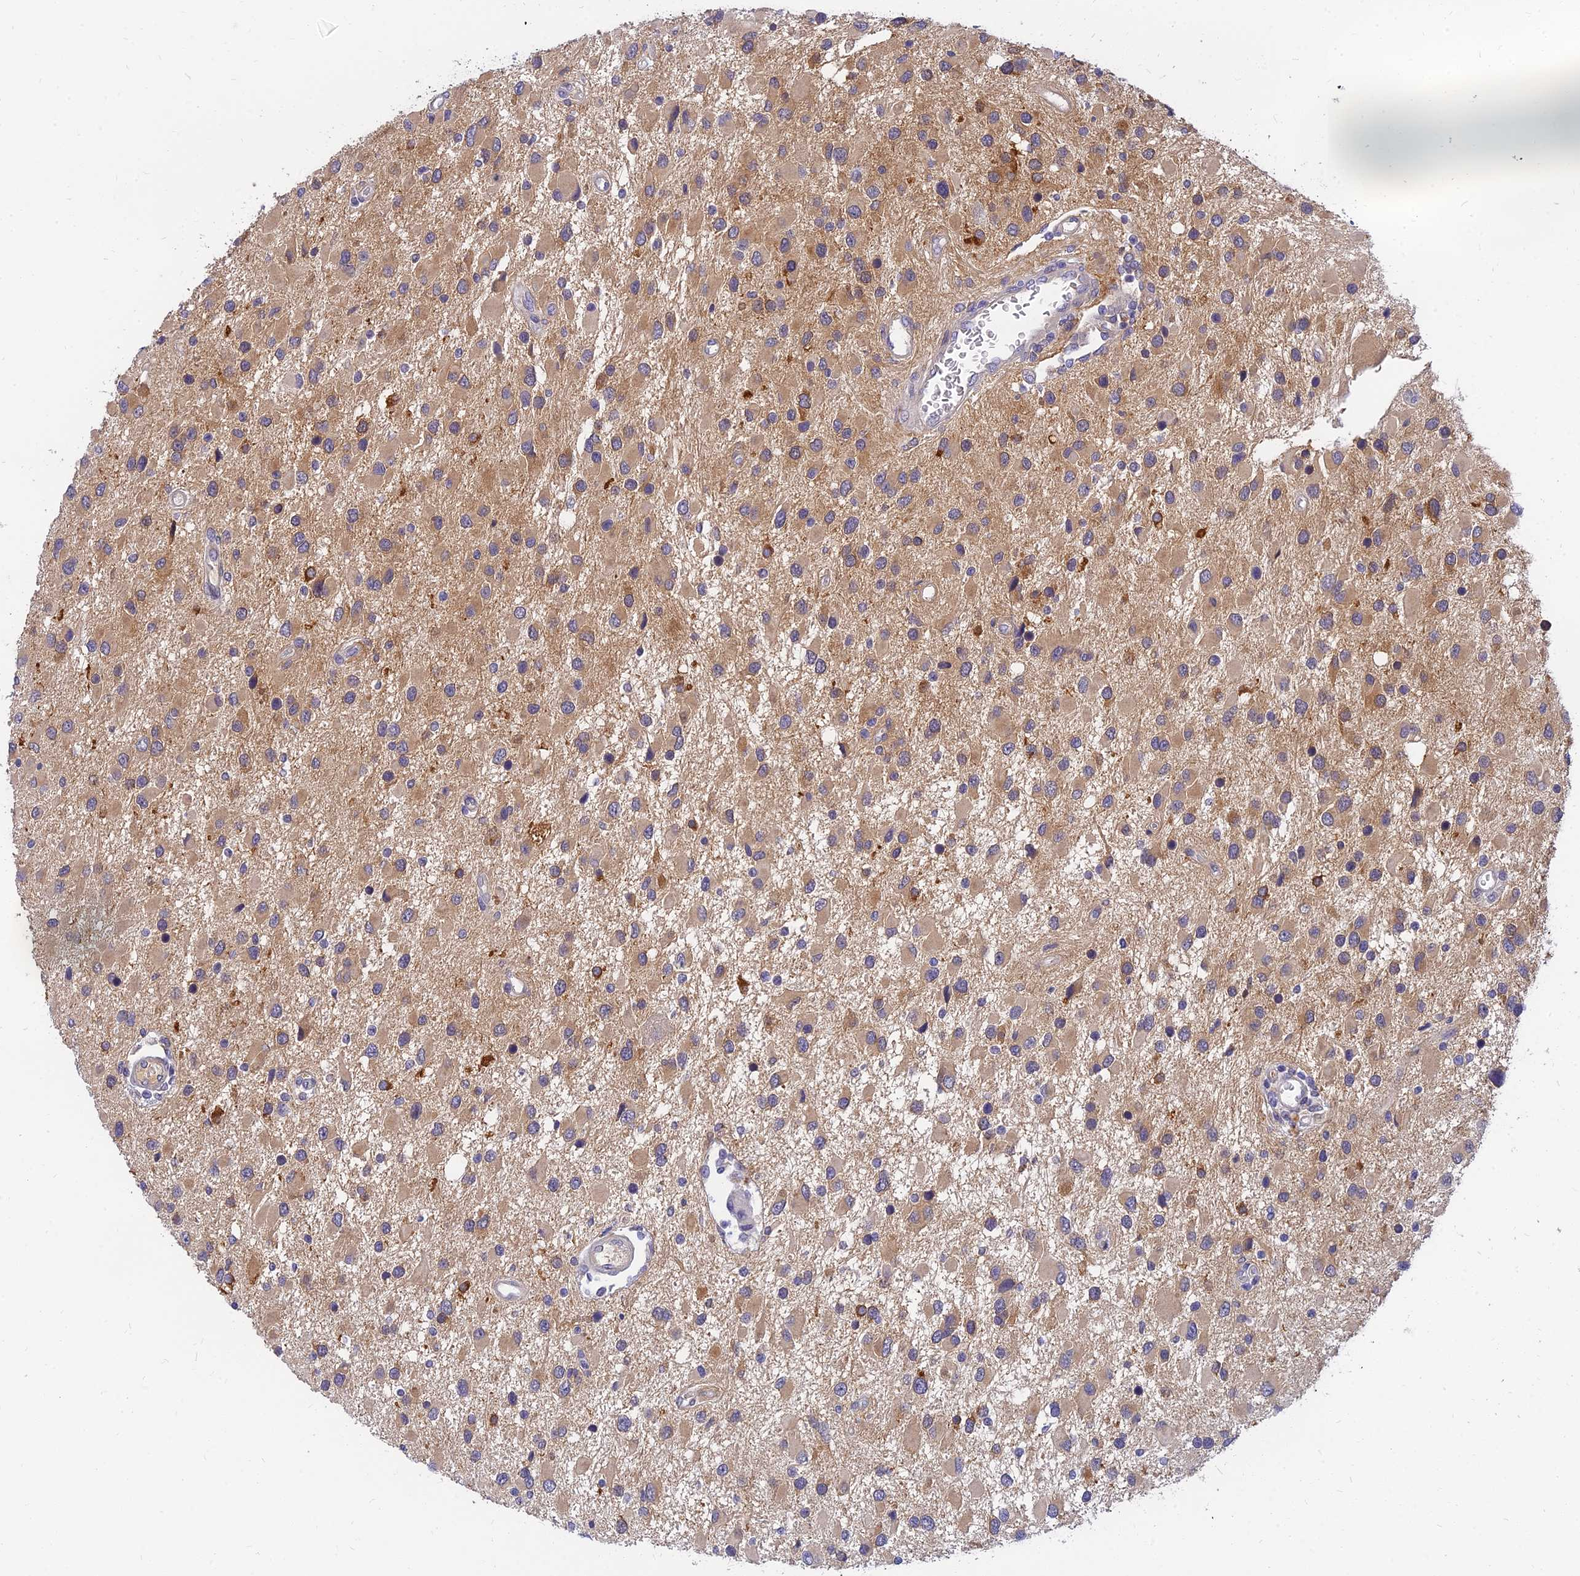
{"staining": {"intensity": "moderate", "quantity": "<25%", "location": "cytoplasmic/membranous"}, "tissue": "glioma", "cell_type": "Tumor cells", "image_type": "cancer", "snomed": [{"axis": "morphology", "description": "Glioma, malignant, High grade"}, {"axis": "topography", "description": "Brain"}], "caption": "An image showing moderate cytoplasmic/membranous staining in about <25% of tumor cells in glioma, as visualized by brown immunohistochemical staining.", "gene": "ANKS4B", "patient": {"sex": "male", "age": 53}}